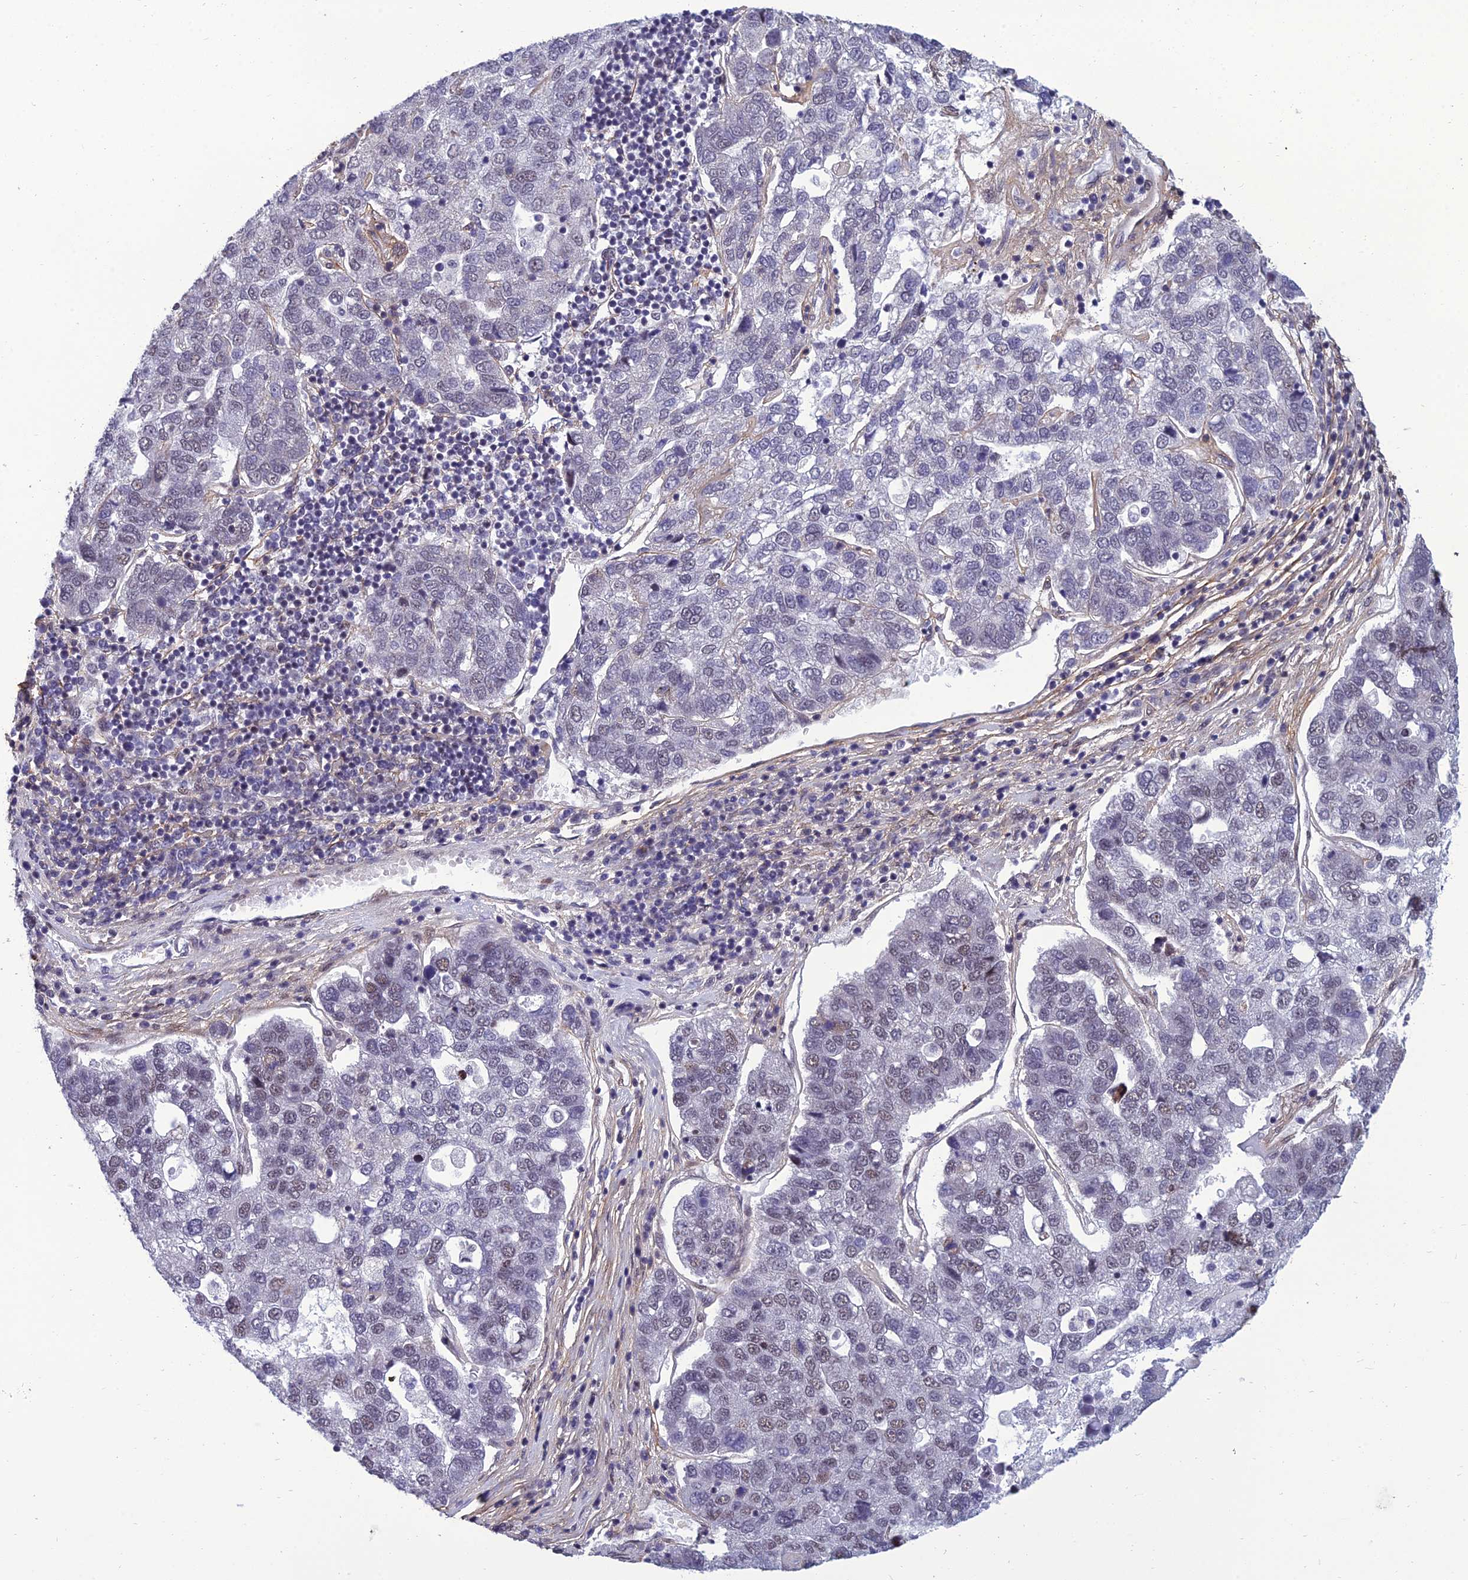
{"staining": {"intensity": "weak", "quantity": "<25%", "location": "nuclear"}, "tissue": "pancreatic cancer", "cell_type": "Tumor cells", "image_type": "cancer", "snomed": [{"axis": "morphology", "description": "Adenocarcinoma, NOS"}, {"axis": "topography", "description": "Pancreas"}], "caption": "The photomicrograph demonstrates no significant staining in tumor cells of pancreatic cancer. (DAB IHC, high magnification).", "gene": "RSRC1", "patient": {"sex": "female", "age": 61}}